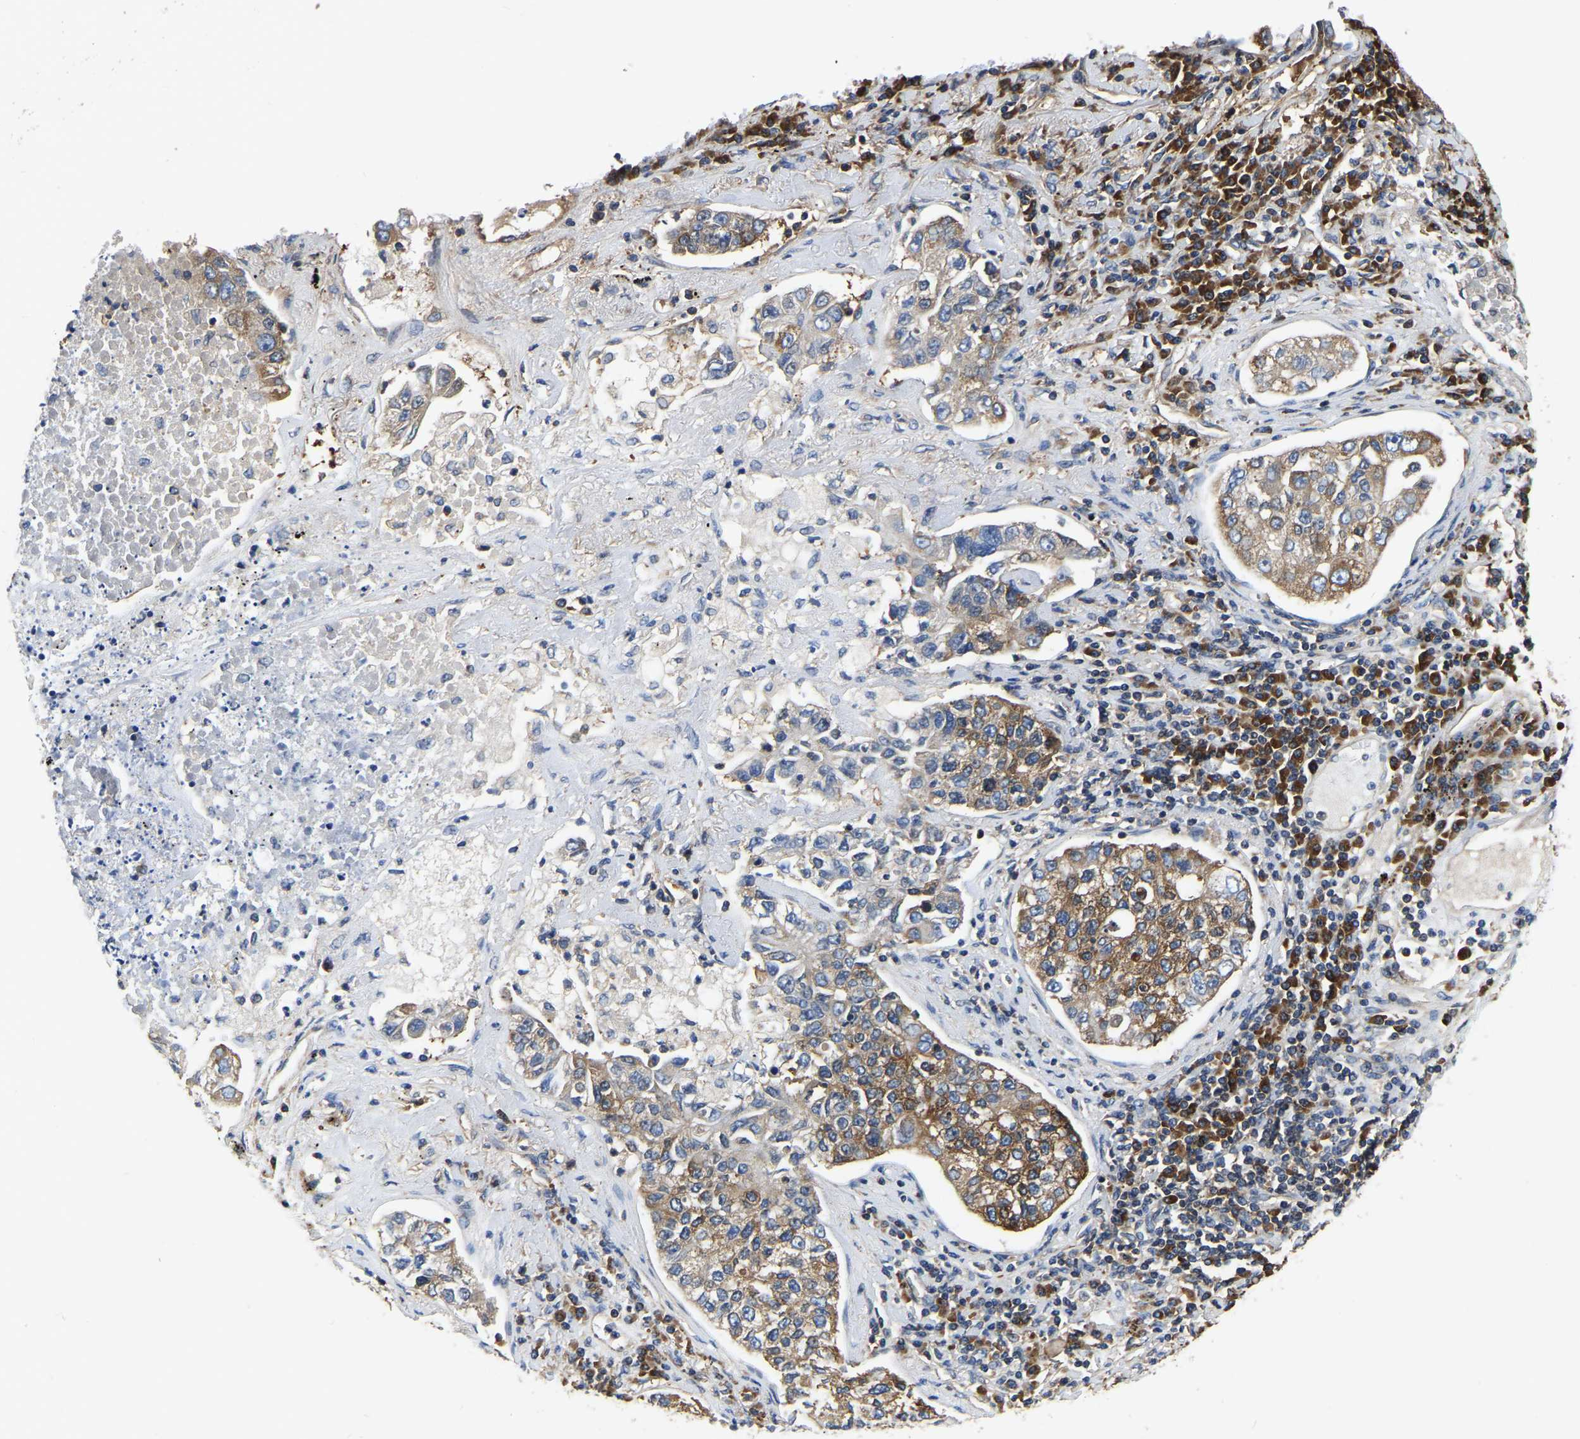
{"staining": {"intensity": "moderate", "quantity": ">75%", "location": "cytoplasmic/membranous"}, "tissue": "lung cancer", "cell_type": "Tumor cells", "image_type": "cancer", "snomed": [{"axis": "morphology", "description": "Adenocarcinoma, NOS"}, {"axis": "topography", "description": "Lung"}], "caption": "Moderate cytoplasmic/membranous staining is seen in about >75% of tumor cells in adenocarcinoma (lung).", "gene": "GARS1", "patient": {"sex": "male", "age": 49}}